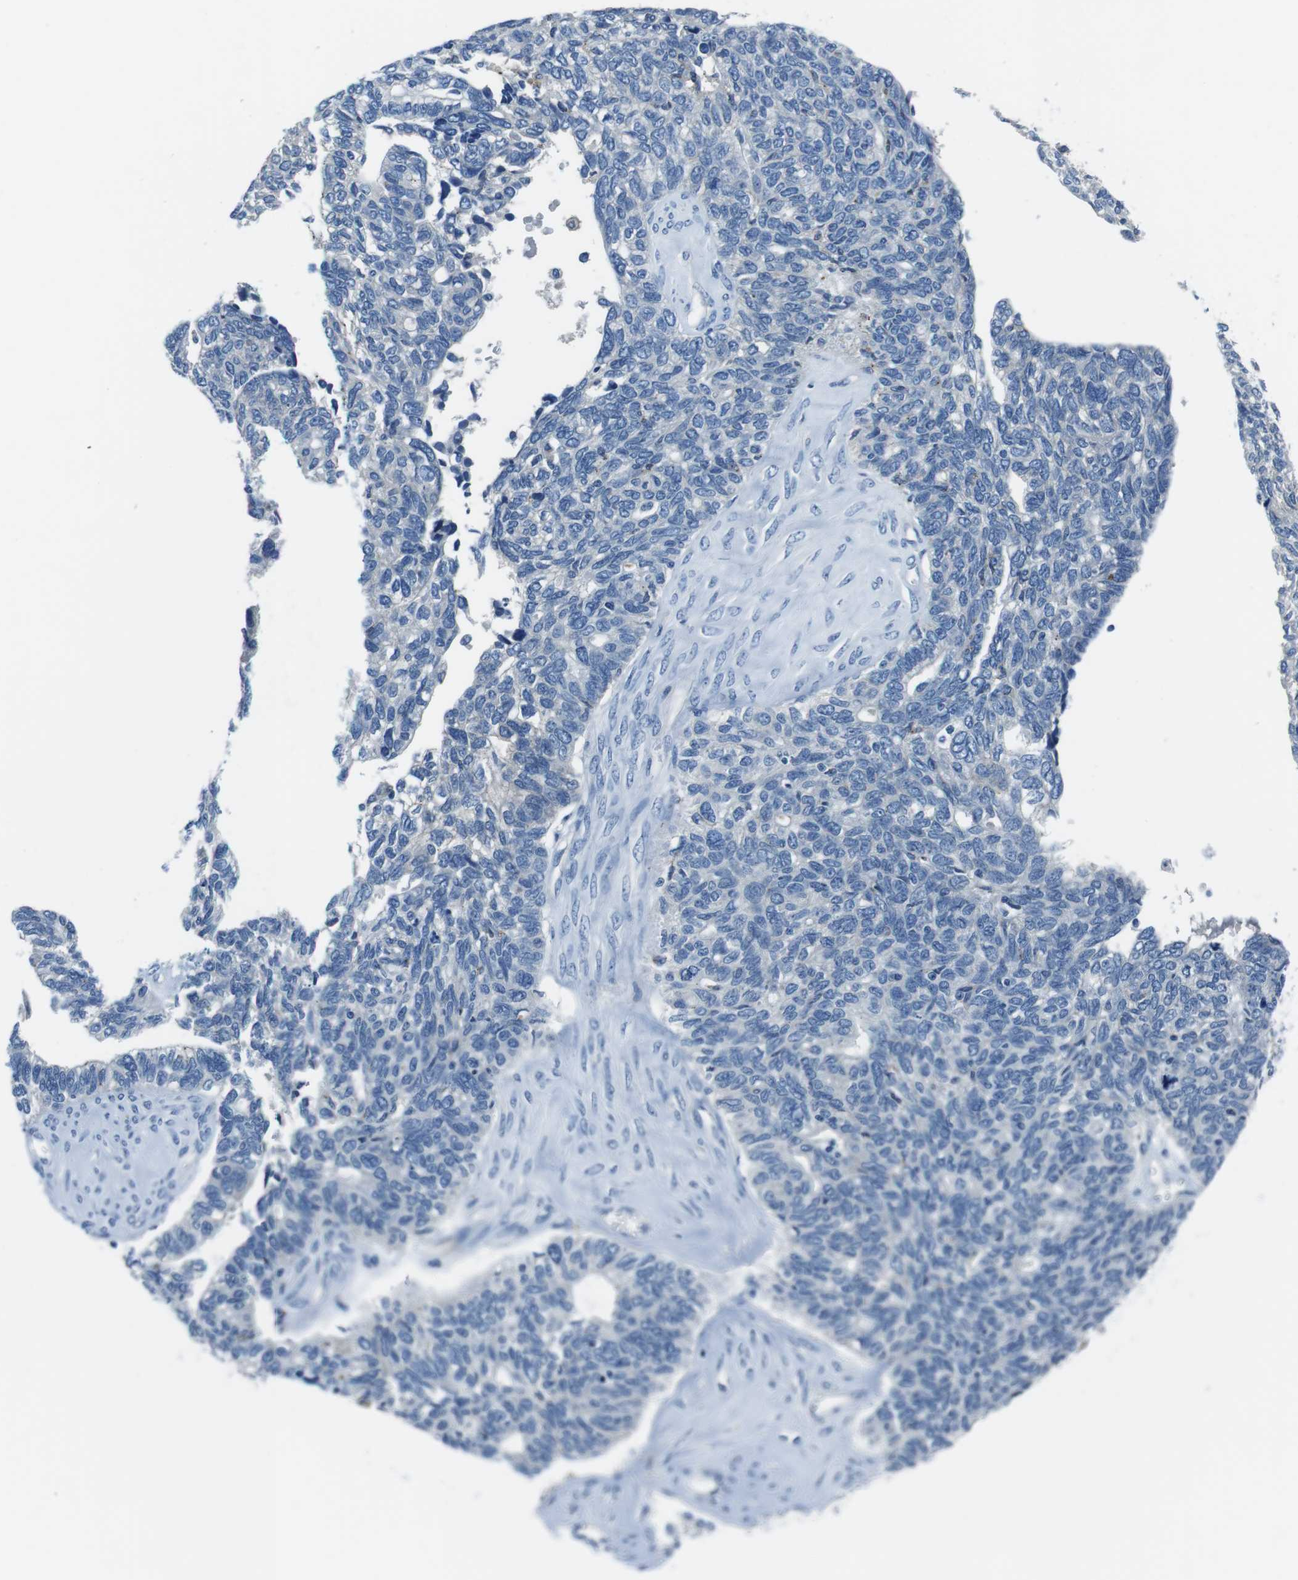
{"staining": {"intensity": "negative", "quantity": "none", "location": "none"}, "tissue": "ovarian cancer", "cell_type": "Tumor cells", "image_type": "cancer", "snomed": [{"axis": "morphology", "description": "Cystadenocarcinoma, serous, NOS"}, {"axis": "topography", "description": "Ovary"}], "caption": "This is a photomicrograph of immunohistochemistry staining of ovarian cancer (serous cystadenocarcinoma), which shows no expression in tumor cells.", "gene": "TULP3", "patient": {"sex": "female", "age": 79}}